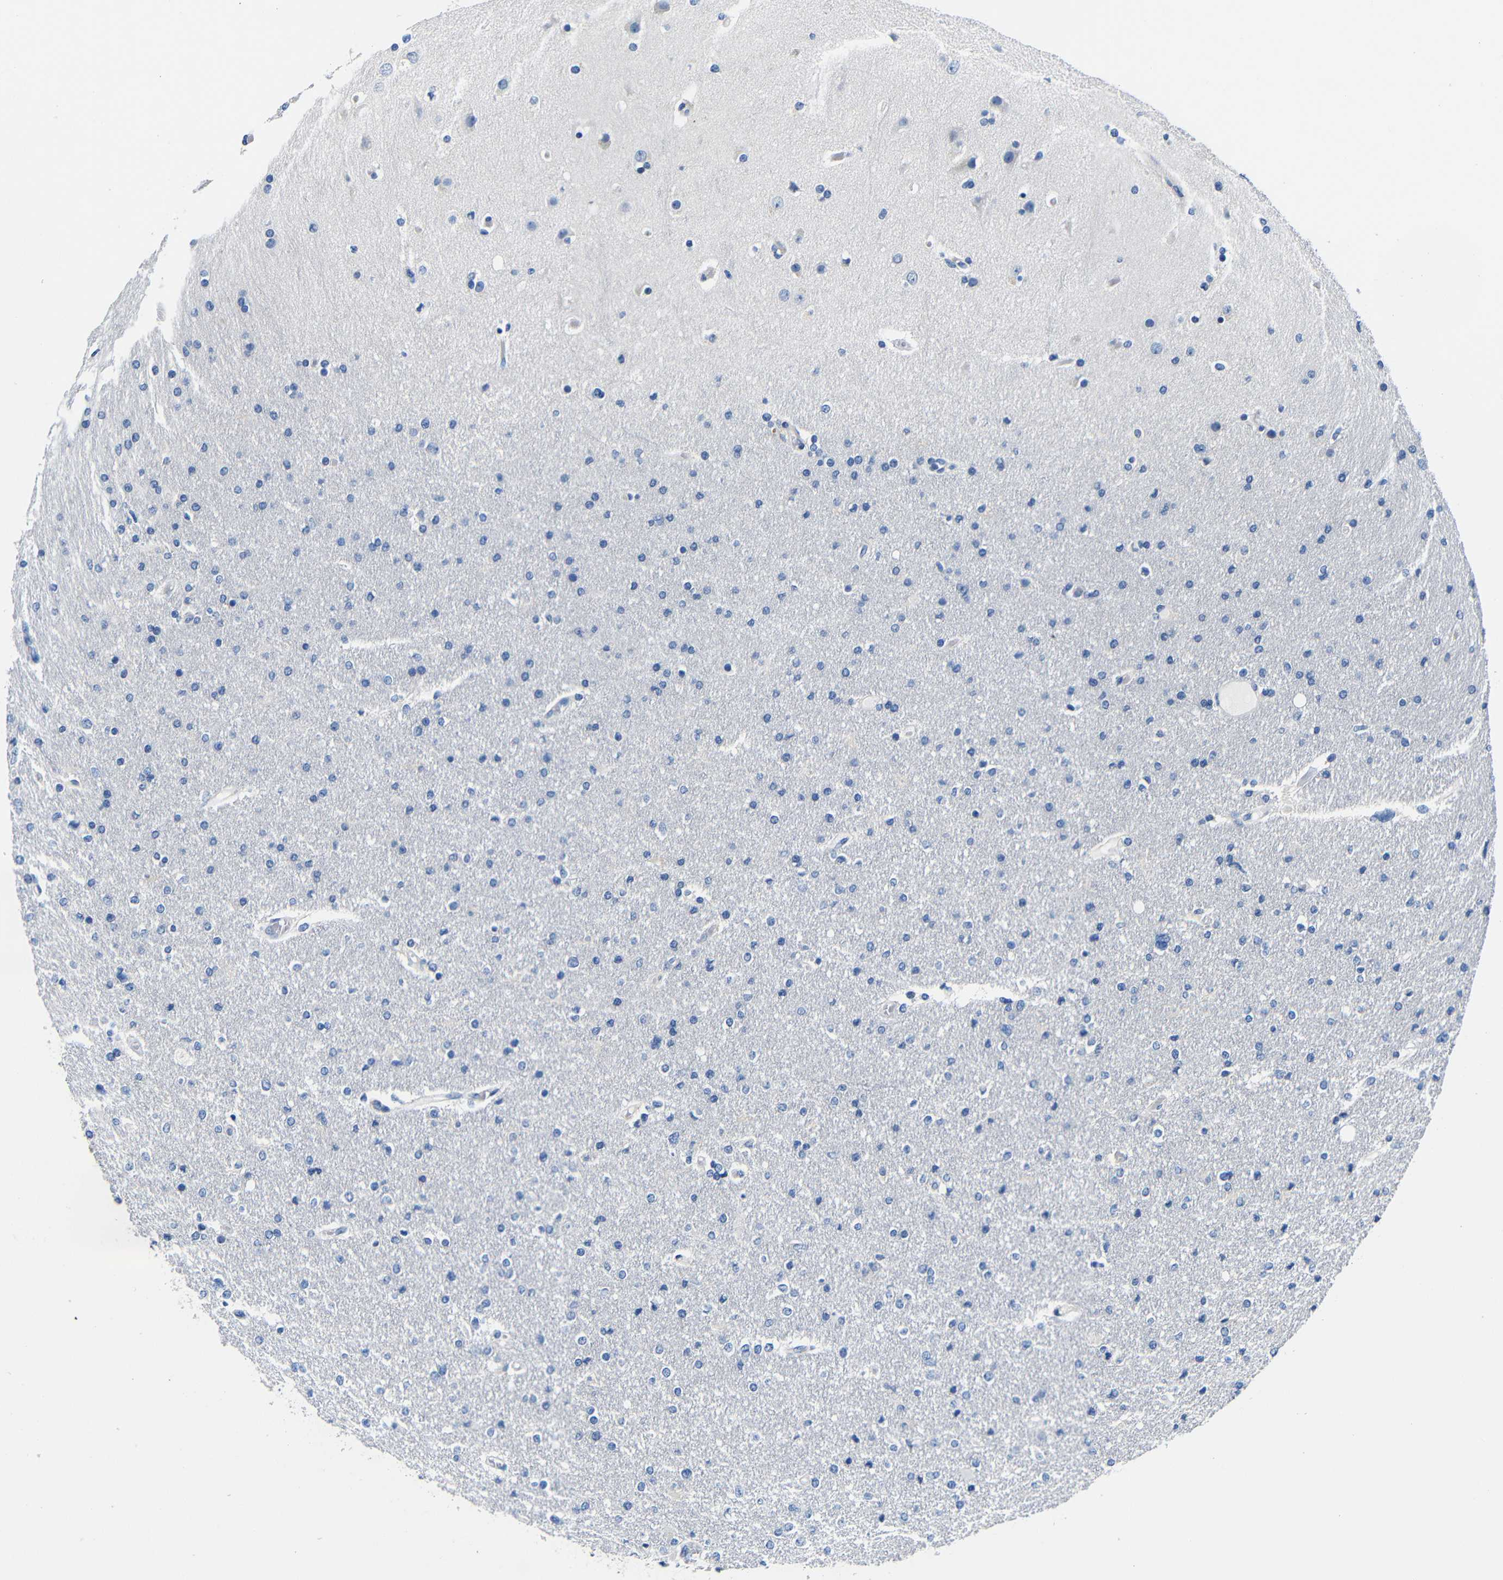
{"staining": {"intensity": "negative", "quantity": "none", "location": "none"}, "tissue": "glioma", "cell_type": "Tumor cells", "image_type": "cancer", "snomed": [{"axis": "morphology", "description": "Glioma, malignant, High grade"}, {"axis": "topography", "description": "Cerebral cortex"}], "caption": "A histopathology image of malignant high-grade glioma stained for a protein reveals no brown staining in tumor cells.", "gene": "TNFAIP1", "patient": {"sex": "female", "age": 36}}